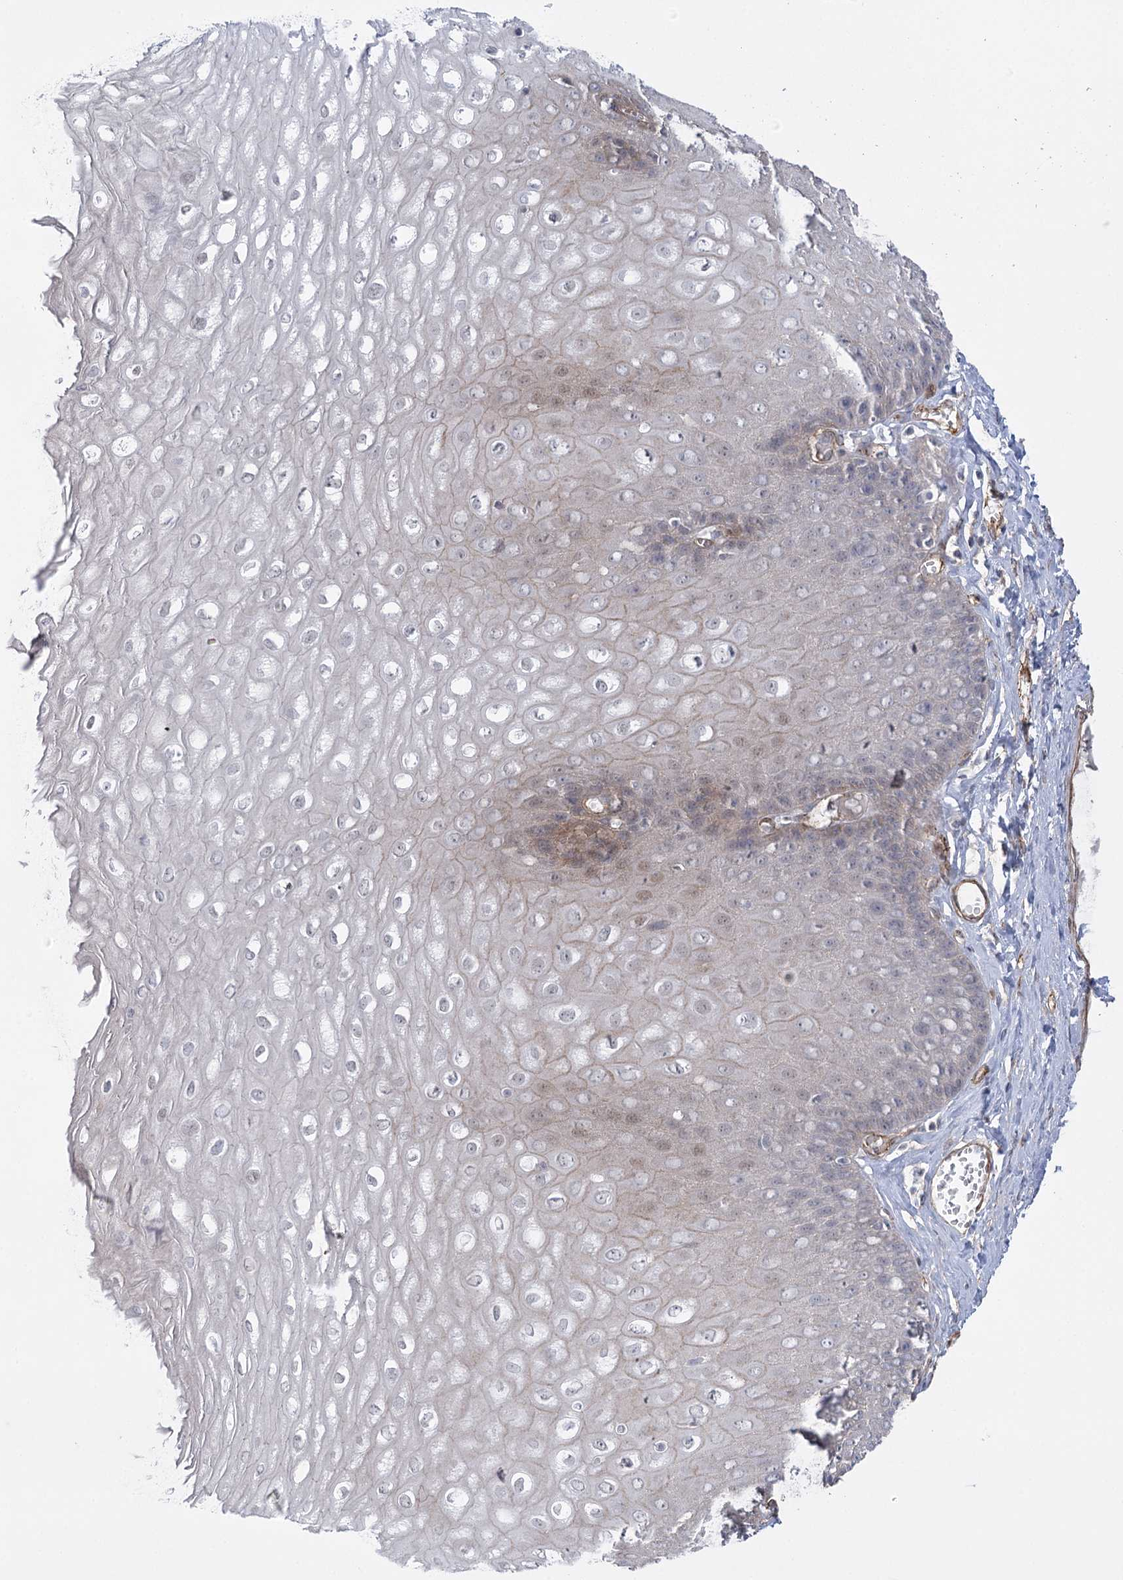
{"staining": {"intensity": "weak", "quantity": "<25%", "location": "cytoplasmic/membranous,nuclear"}, "tissue": "esophagus", "cell_type": "Squamous epithelial cells", "image_type": "normal", "snomed": [{"axis": "morphology", "description": "Normal tissue, NOS"}, {"axis": "topography", "description": "Esophagus"}], "caption": "The immunohistochemistry (IHC) image has no significant positivity in squamous epithelial cells of esophagus.", "gene": "AMTN", "patient": {"sex": "male", "age": 60}}